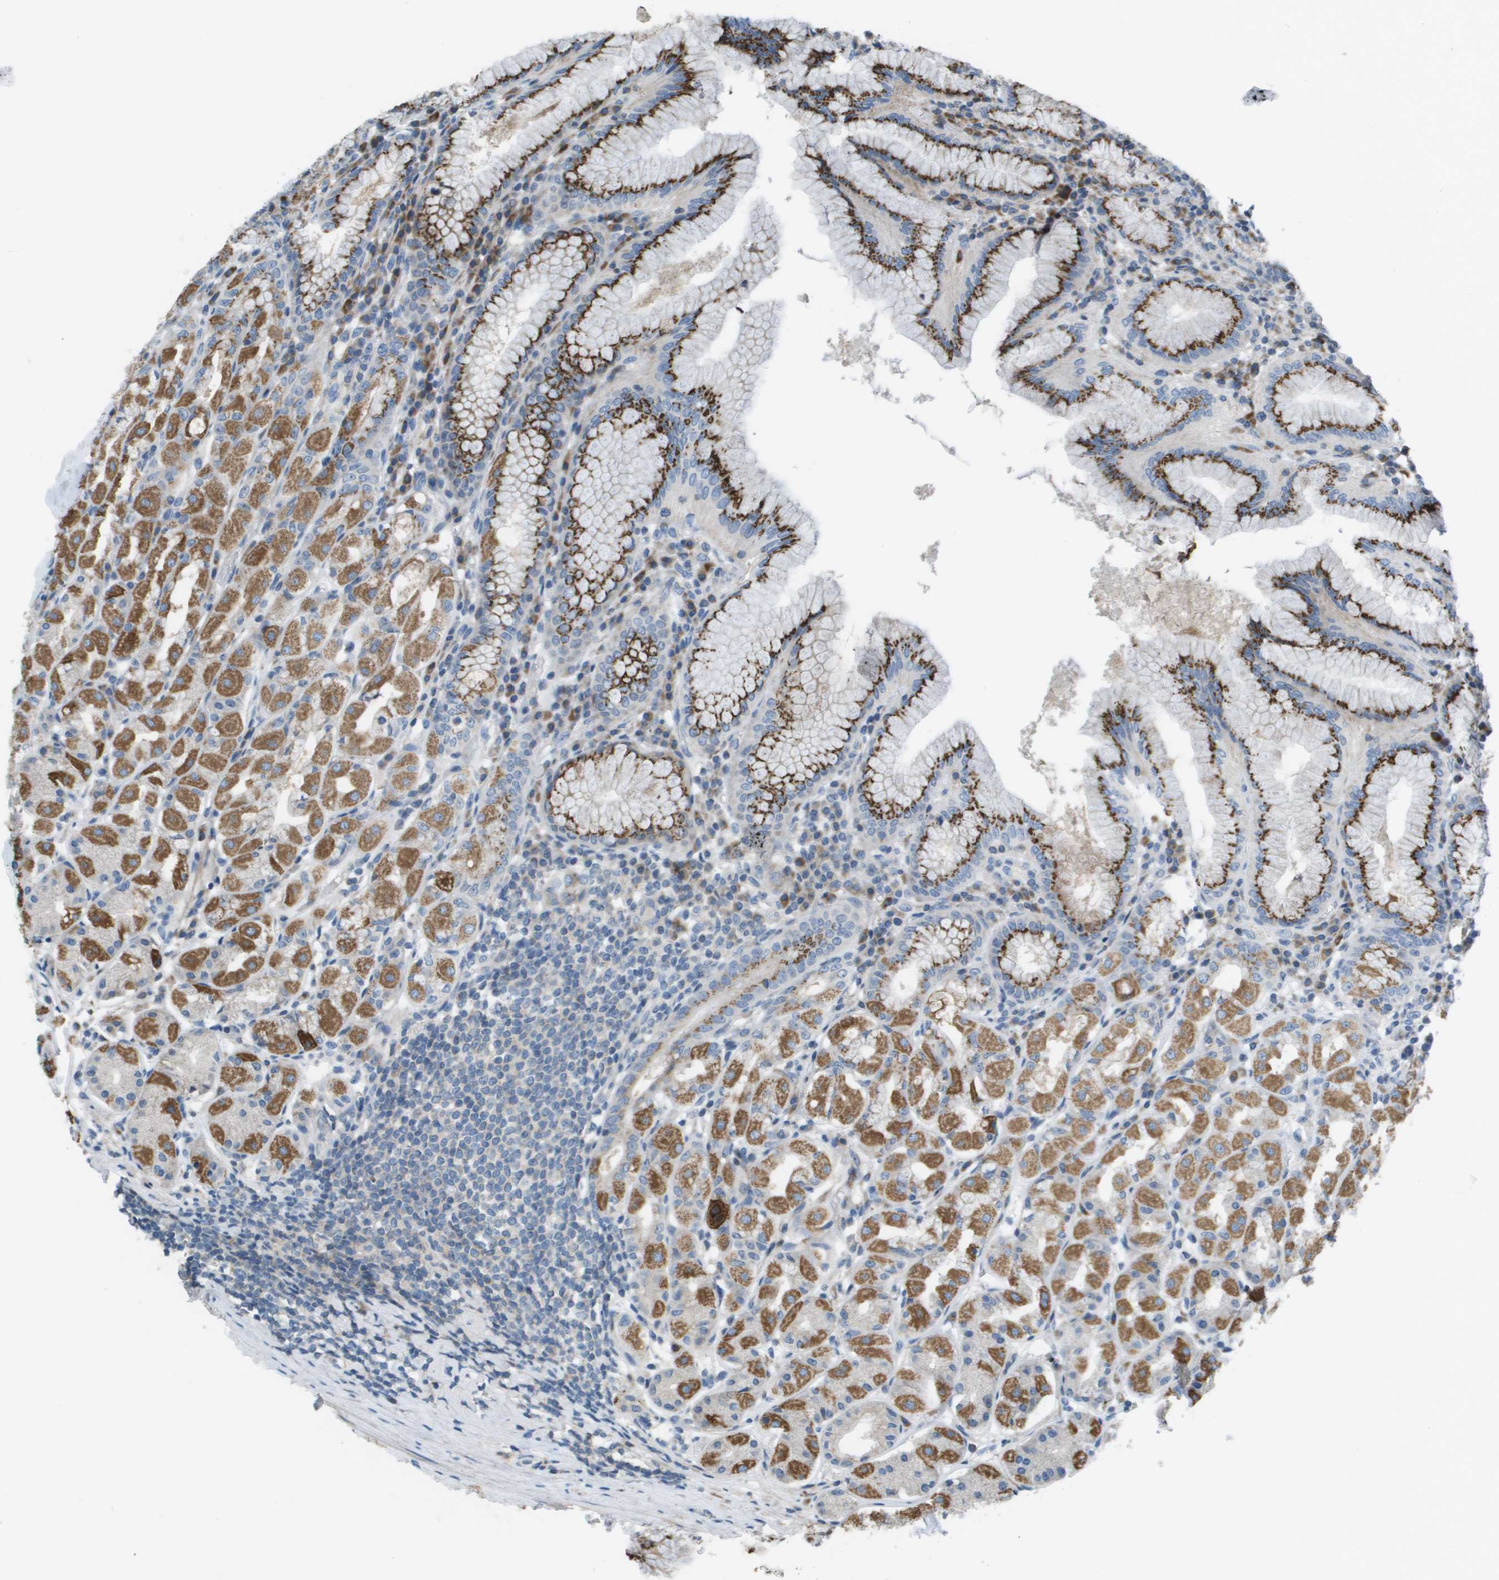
{"staining": {"intensity": "strong", "quantity": ">75%", "location": "cytoplasmic/membranous"}, "tissue": "stomach", "cell_type": "Glandular cells", "image_type": "normal", "snomed": [{"axis": "morphology", "description": "Normal tissue, NOS"}, {"axis": "topography", "description": "Stomach"}, {"axis": "topography", "description": "Stomach, lower"}], "caption": "Stomach stained for a protein exhibits strong cytoplasmic/membranous positivity in glandular cells. (brown staining indicates protein expression, while blue staining denotes nuclei).", "gene": "GALNT6", "patient": {"sex": "female", "age": 56}}